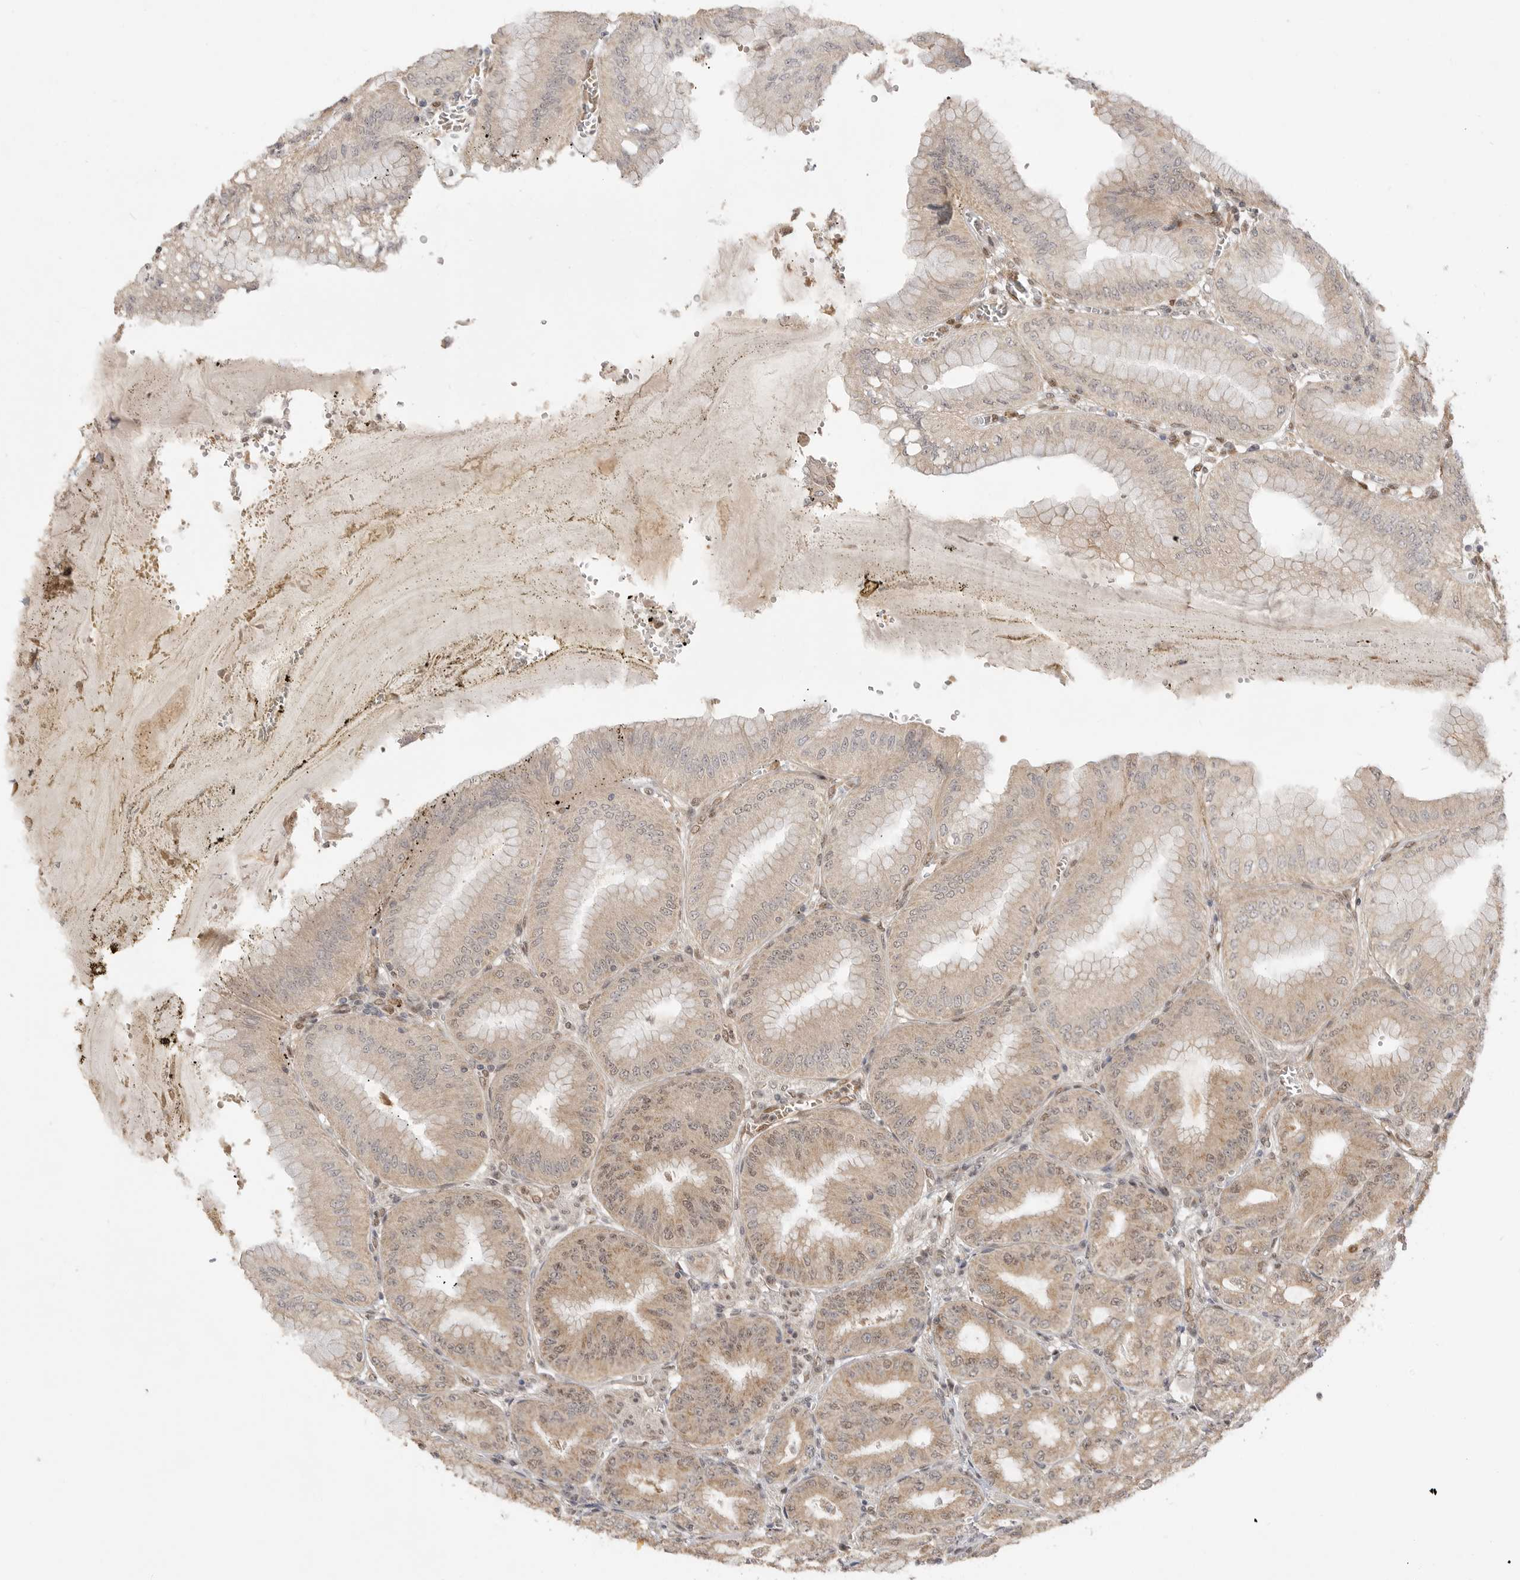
{"staining": {"intensity": "moderate", "quantity": ">75%", "location": "cytoplasmic/membranous,nuclear"}, "tissue": "stomach", "cell_type": "Glandular cells", "image_type": "normal", "snomed": [{"axis": "morphology", "description": "Normal tissue, NOS"}, {"axis": "topography", "description": "Stomach, lower"}], "caption": "Moderate cytoplasmic/membranous,nuclear positivity is seen in approximately >75% of glandular cells in benign stomach.", "gene": "ALKAL1", "patient": {"sex": "male", "age": 71}}